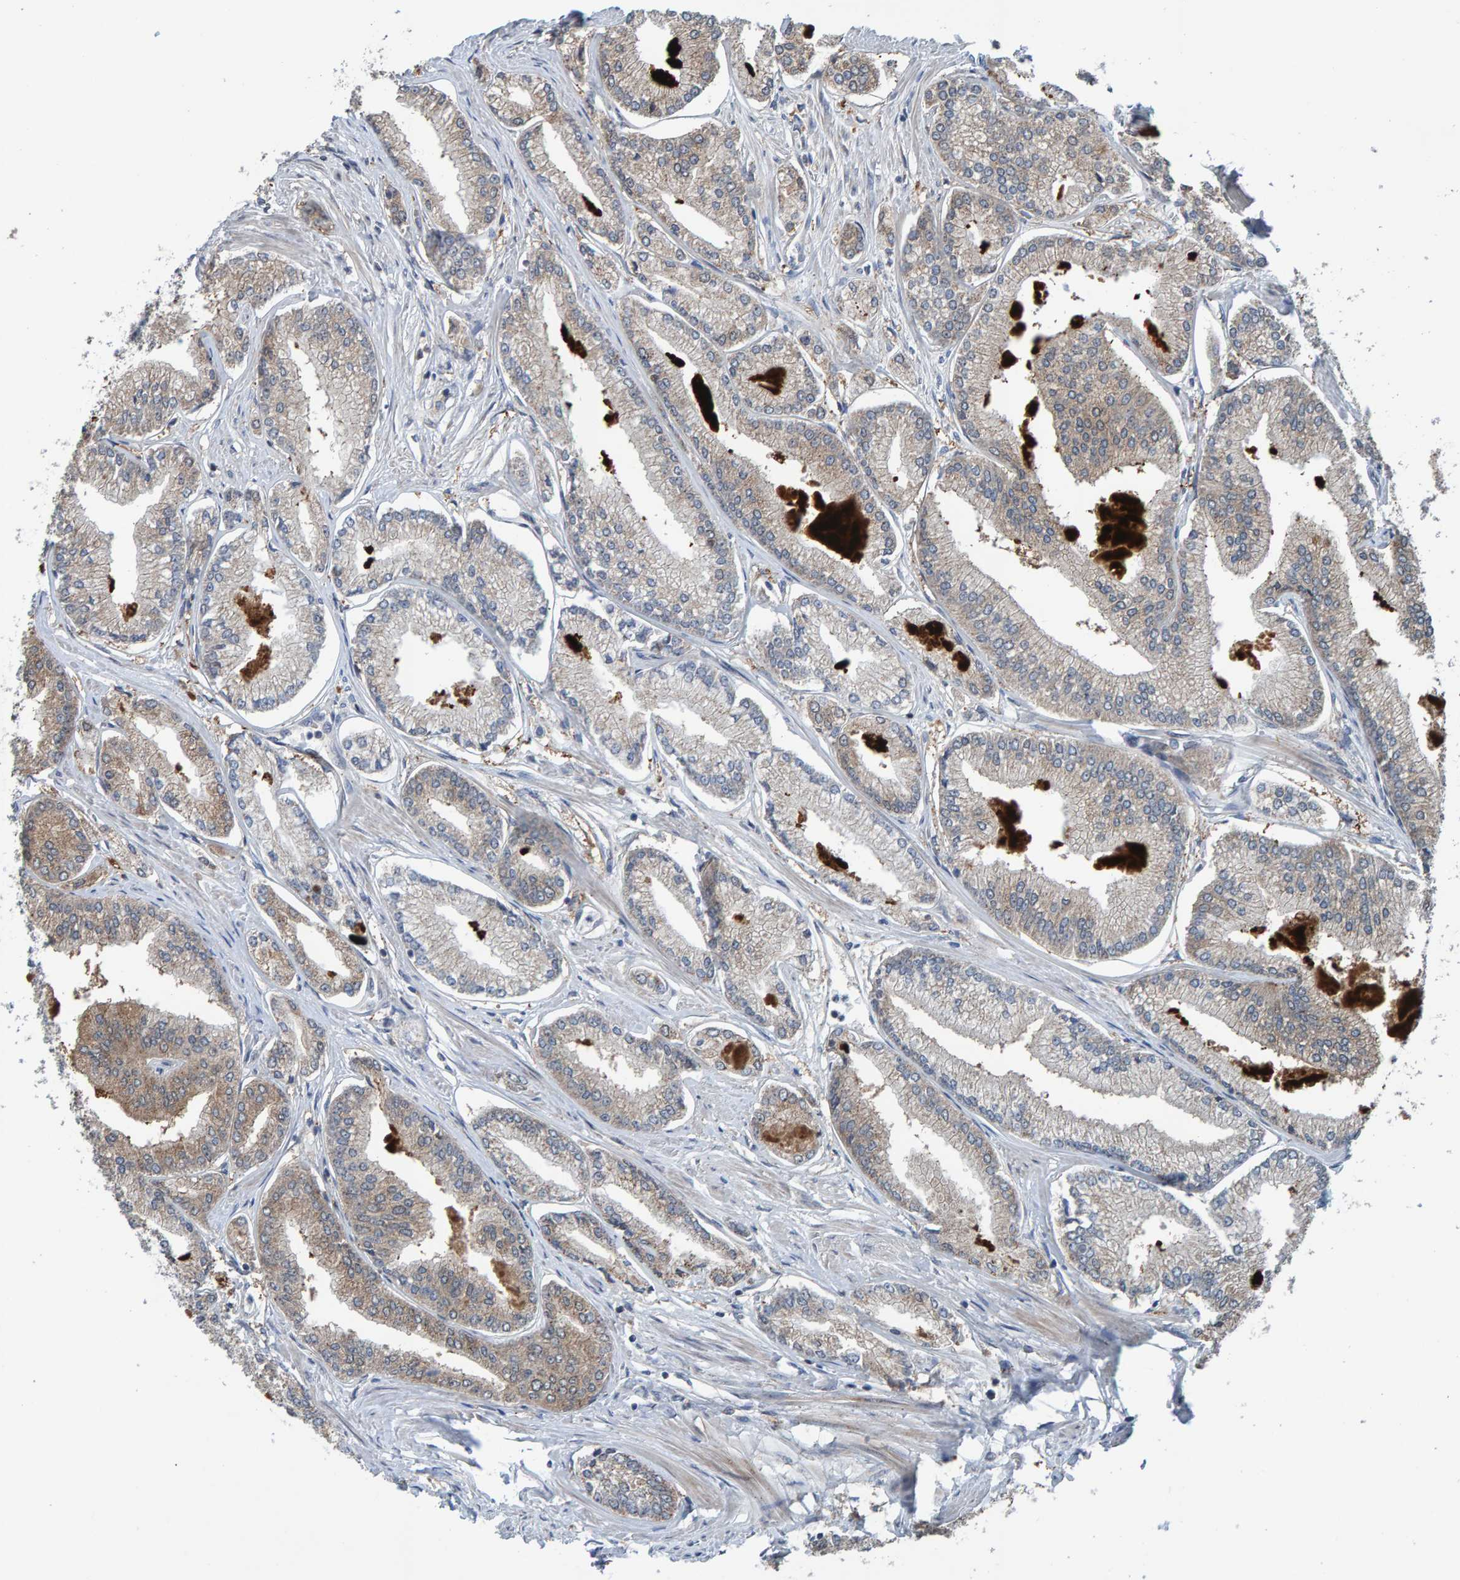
{"staining": {"intensity": "weak", "quantity": "<25%", "location": "cytoplasmic/membranous"}, "tissue": "prostate cancer", "cell_type": "Tumor cells", "image_type": "cancer", "snomed": [{"axis": "morphology", "description": "Adenocarcinoma, Low grade"}, {"axis": "topography", "description": "Prostate"}], "caption": "Immunohistochemistry (IHC) histopathology image of prostate cancer stained for a protein (brown), which reveals no expression in tumor cells.", "gene": "CCDC25", "patient": {"sex": "male", "age": 52}}